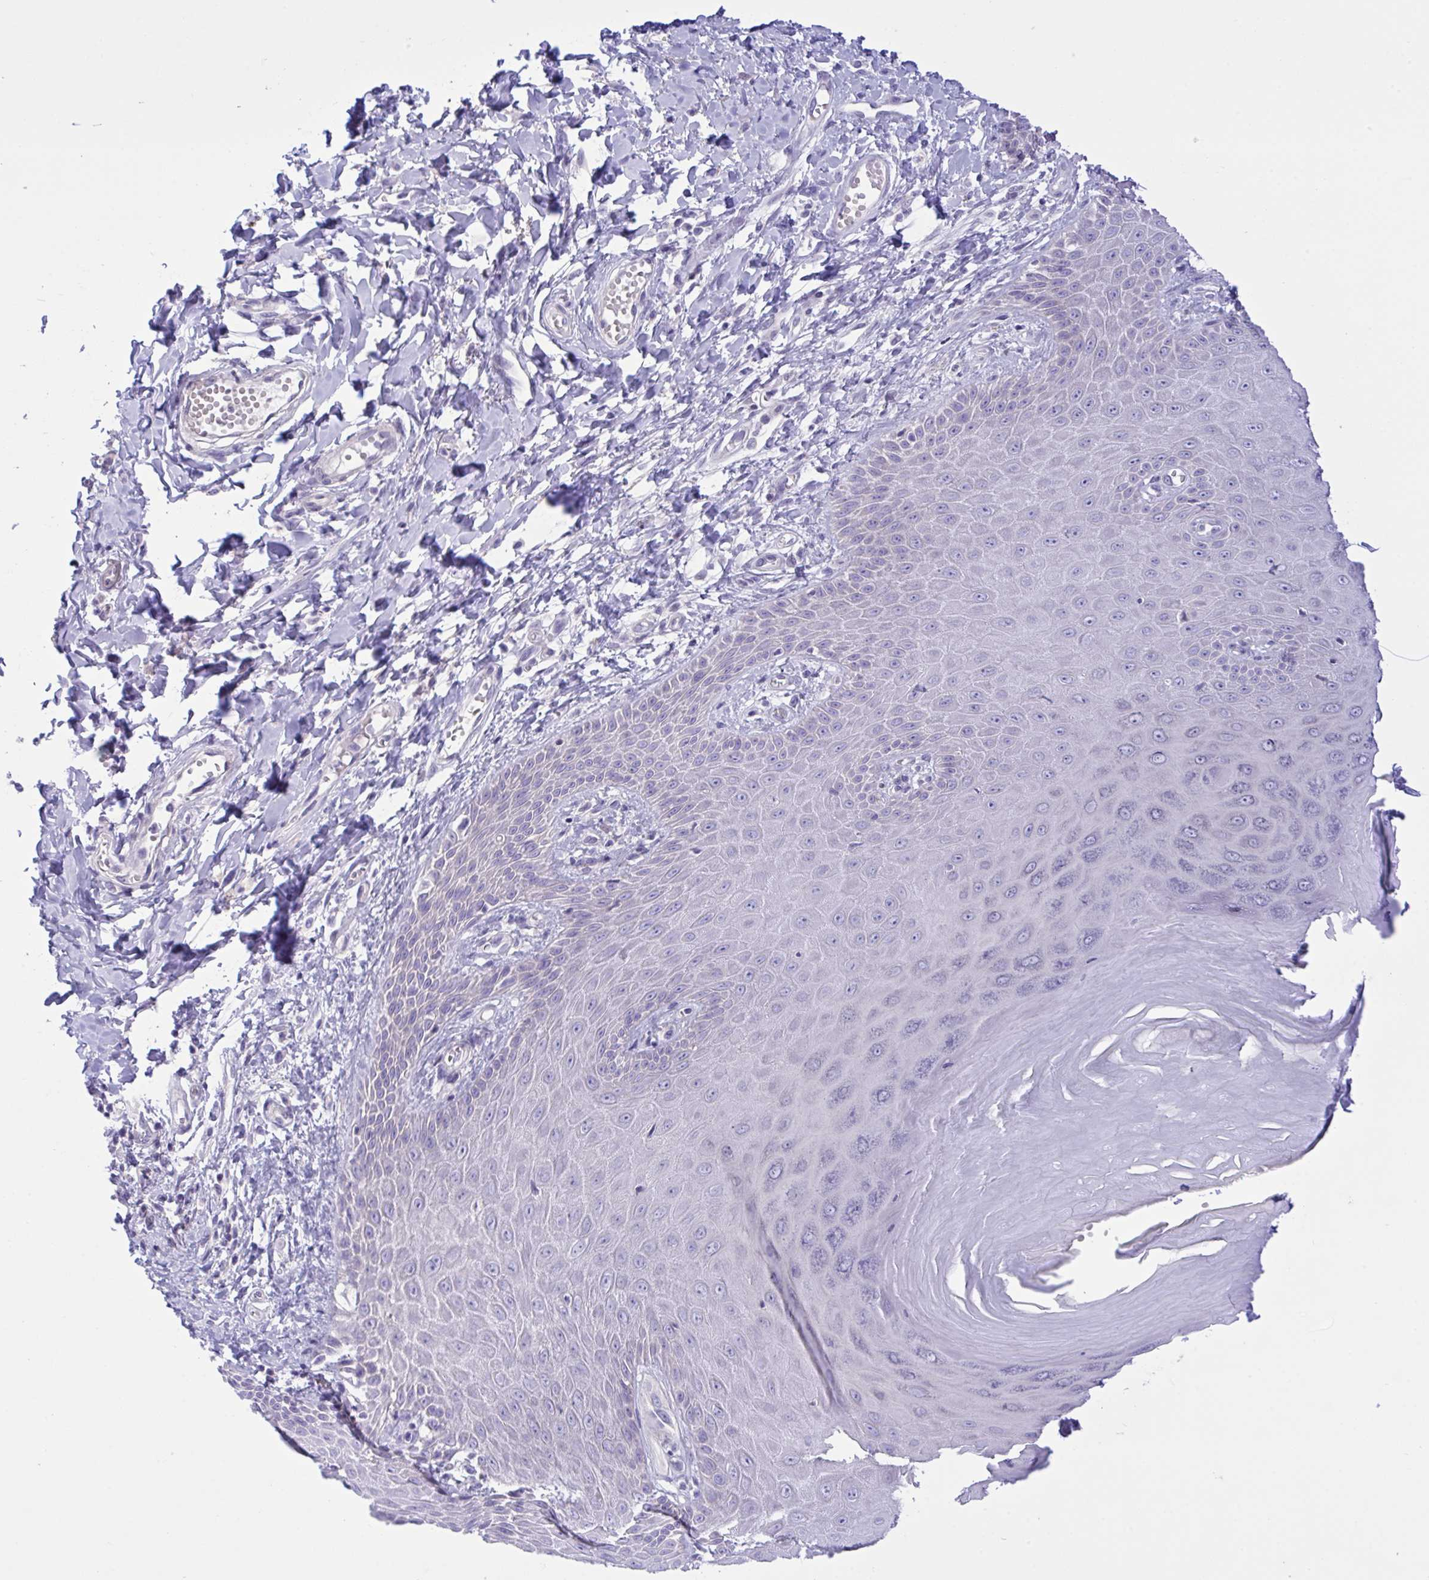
{"staining": {"intensity": "weak", "quantity": "<25%", "location": "cytoplasmic/membranous"}, "tissue": "skin", "cell_type": "Epidermal cells", "image_type": "normal", "snomed": [{"axis": "morphology", "description": "Normal tissue, NOS"}, {"axis": "topography", "description": "Anal"}, {"axis": "topography", "description": "Peripheral nerve tissue"}], "caption": "Skin was stained to show a protein in brown. There is no significant expression in epidermal cells. (DAB immunohistochemistry (IHC), high magnification).", "gene": "WDR97", "patient": {"sex": "male", "age": 78}}